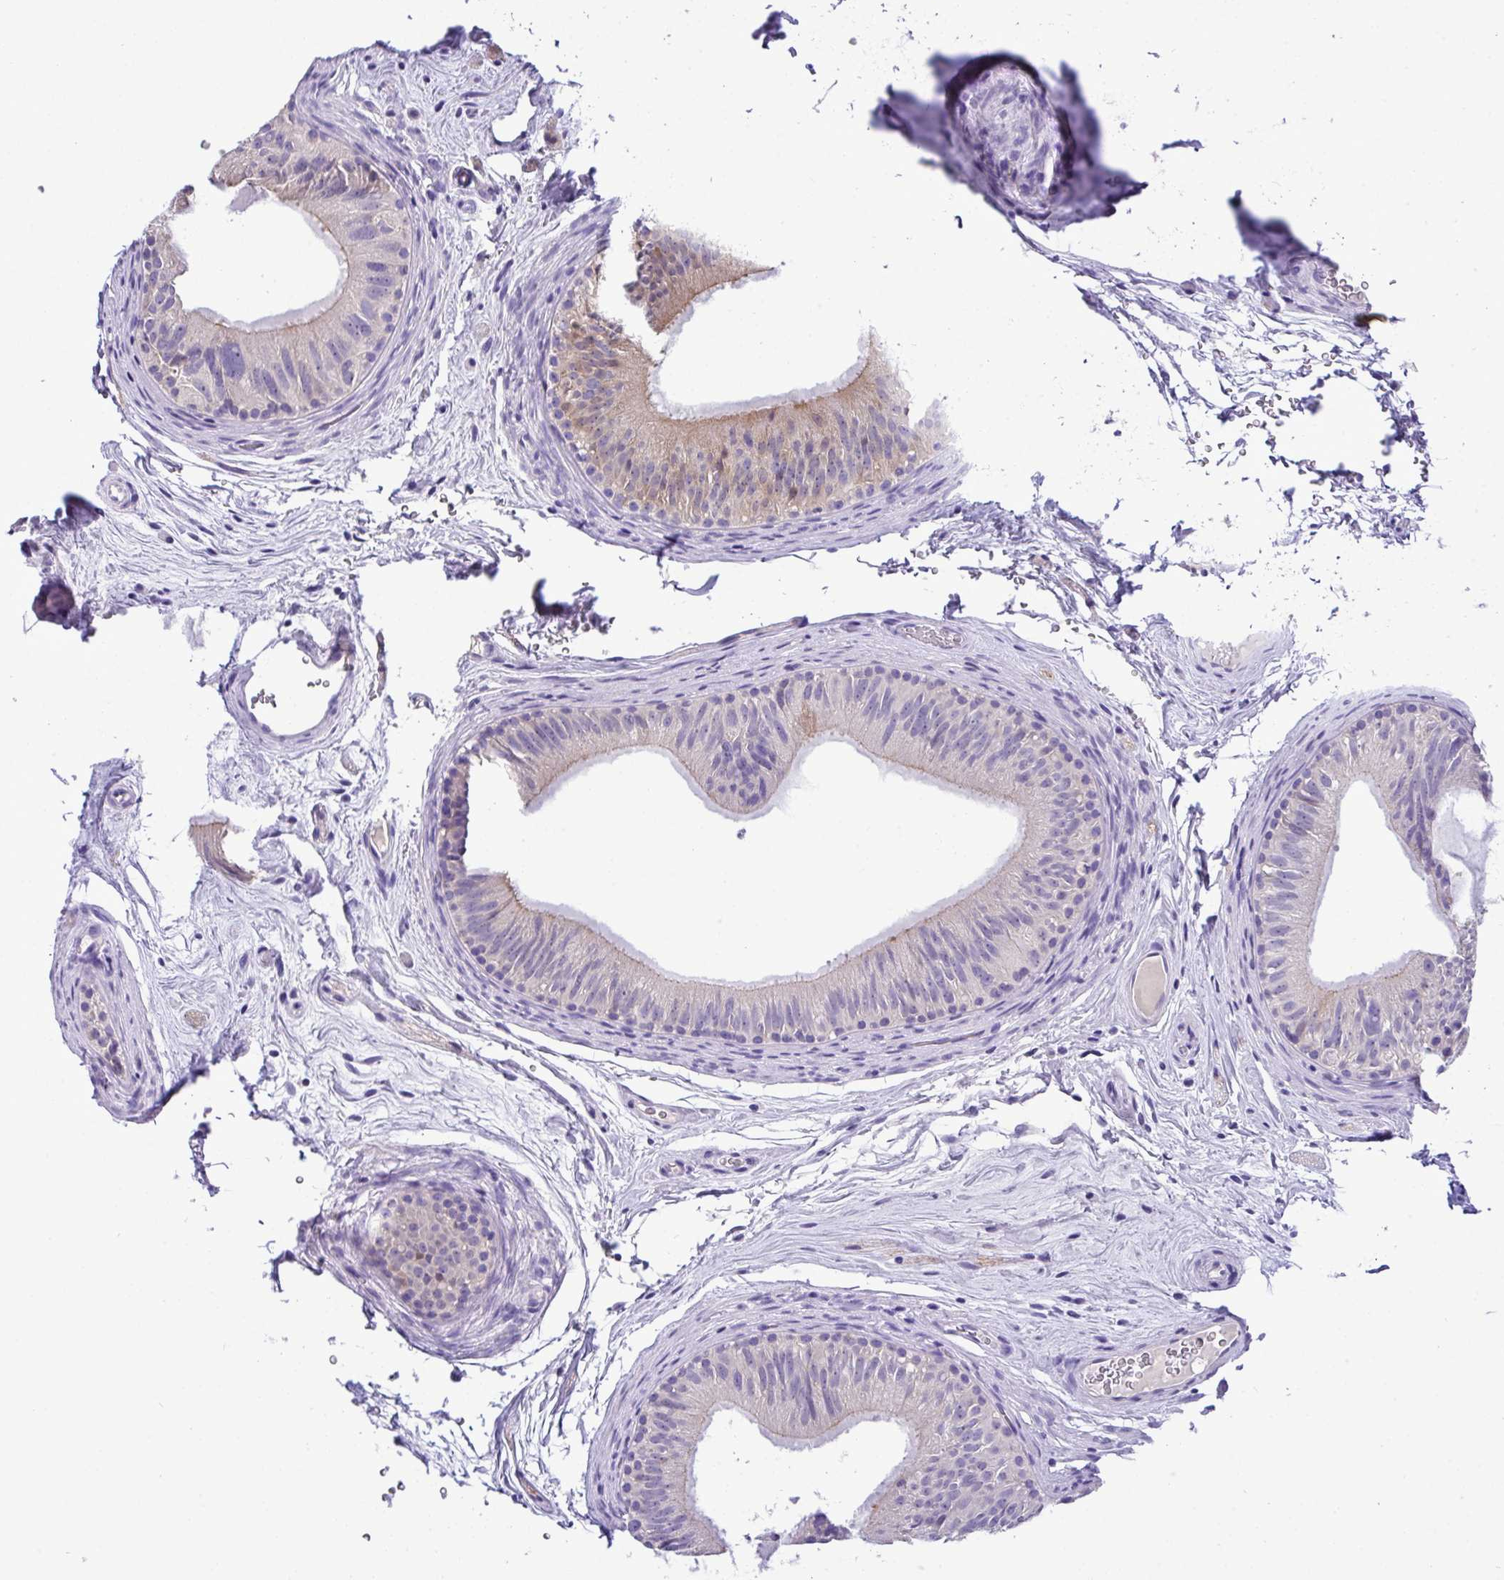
{"staining": {"intensity": "weak", "quantity": "<25%", "location": "cytoplasmic/membranous"}, "tissue": "epididymis", "cell_type": "Glandular cells", "image_type": "normal", "snomed": [{"axis": "morphology", "description": "Normal tissue, NOS"}, {"axis": "topography", "description": "Epididymis"}], "caption": "This is an immunohistochemistry (IHC) photomicrograph of normal human epididymis. There is no staining in glandular cells.", "gene": "ST8SIA2", "patient": {"sex": "male", "age": 44}}